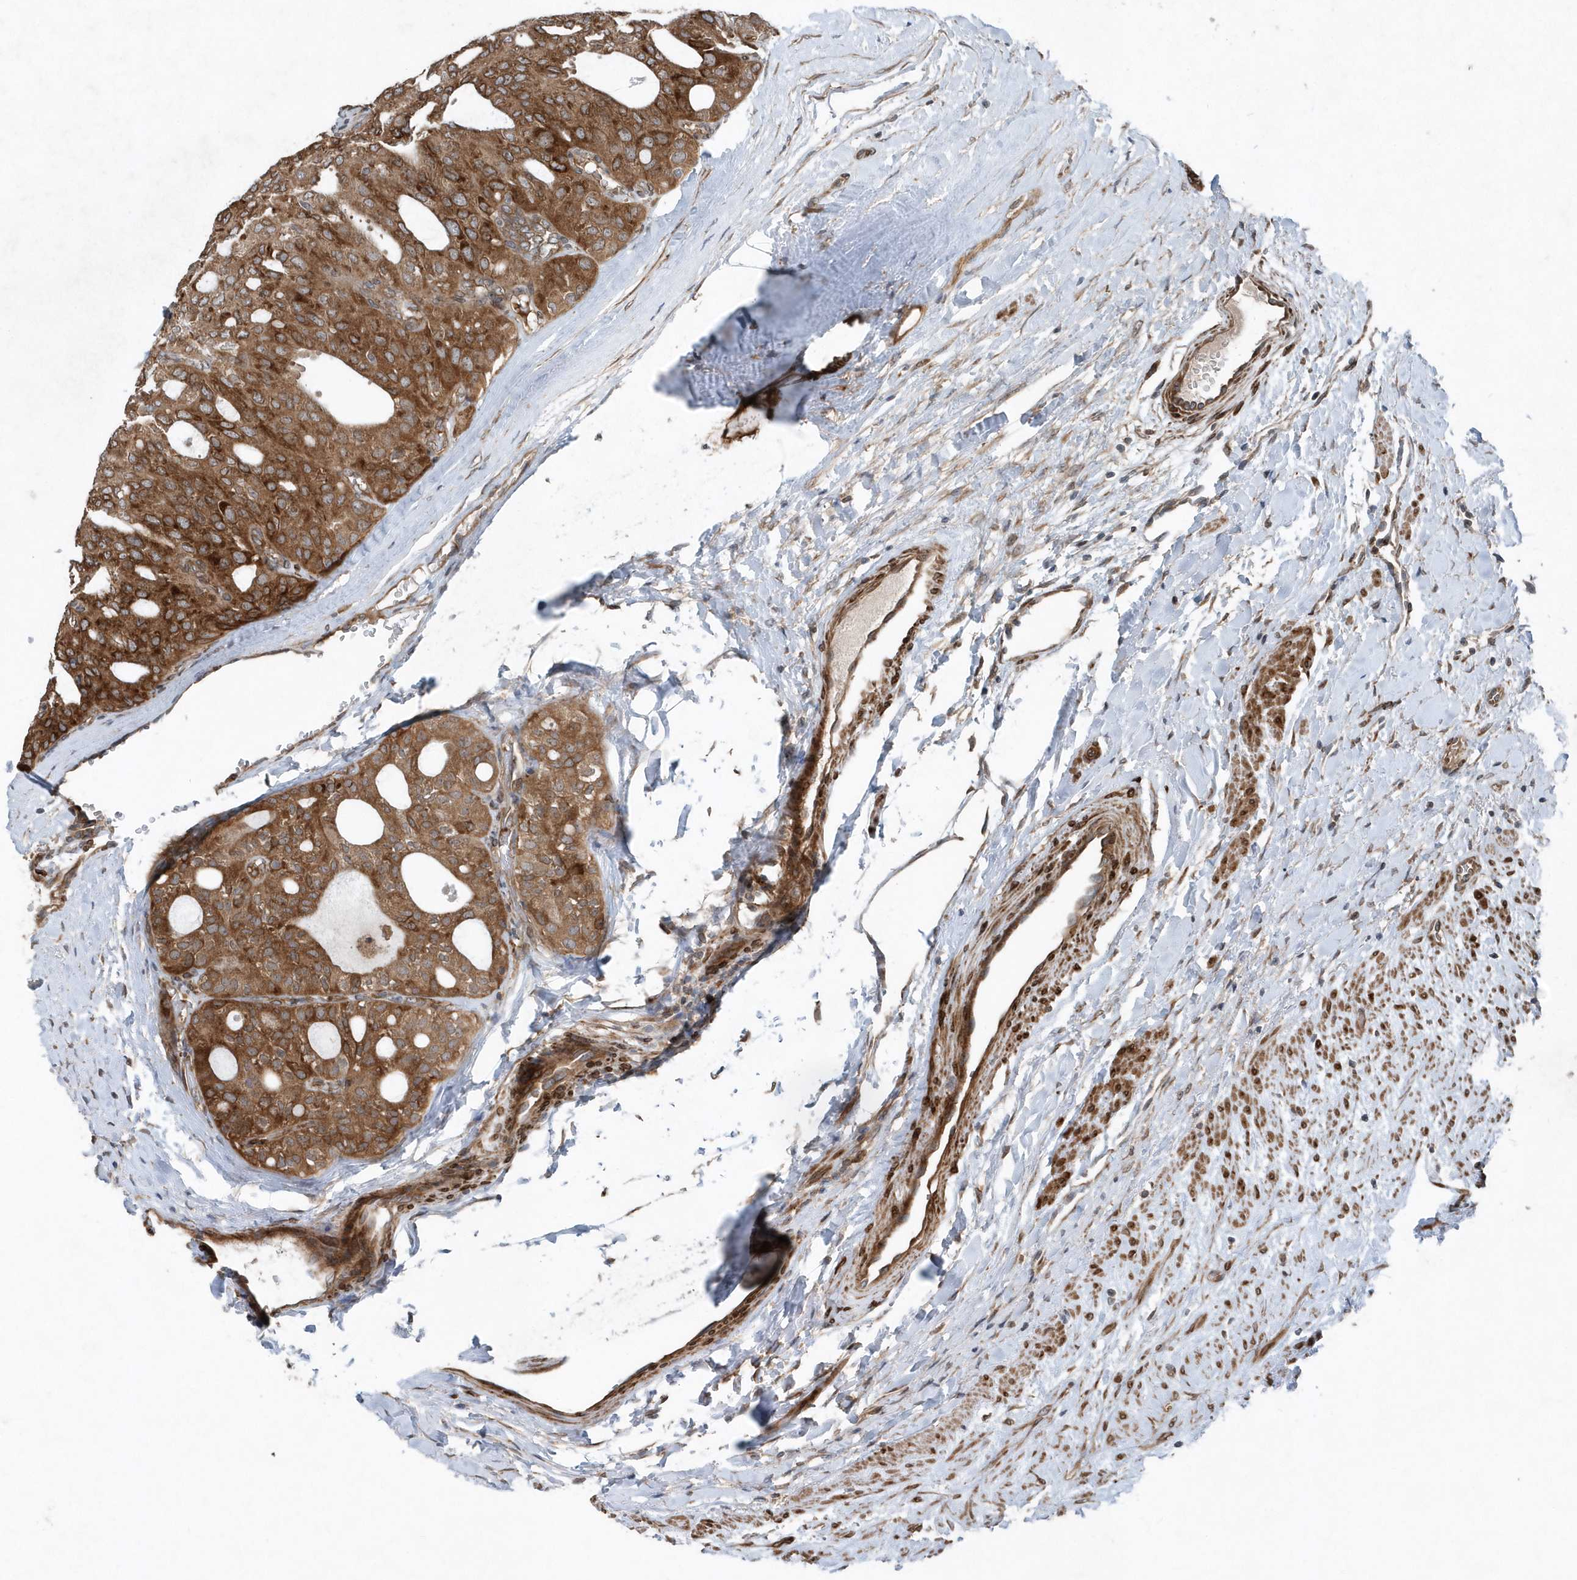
{"staining": {"intensity": "moderate", "quantity": ">75%", "location": "cytoplasmic/membranous"}, "tissue": "thyroid cancer", "cell_type": "Tumor cells", "image_type": "cancer", "snomed": [{"axis": "morphology", "description": "Follicular adenoma carcinoma, NOS"}, {"axis": "topography", "description": "Thyroid gland"}], "caption": "Moderate cytoplasmic/membranous staining for a protein is present in approximately >75% of tumor cells of thyroid cancer using immunohistochemistry (IHC).", "gene": "MCC", "patient": {"sex": "male", "age": 75}}